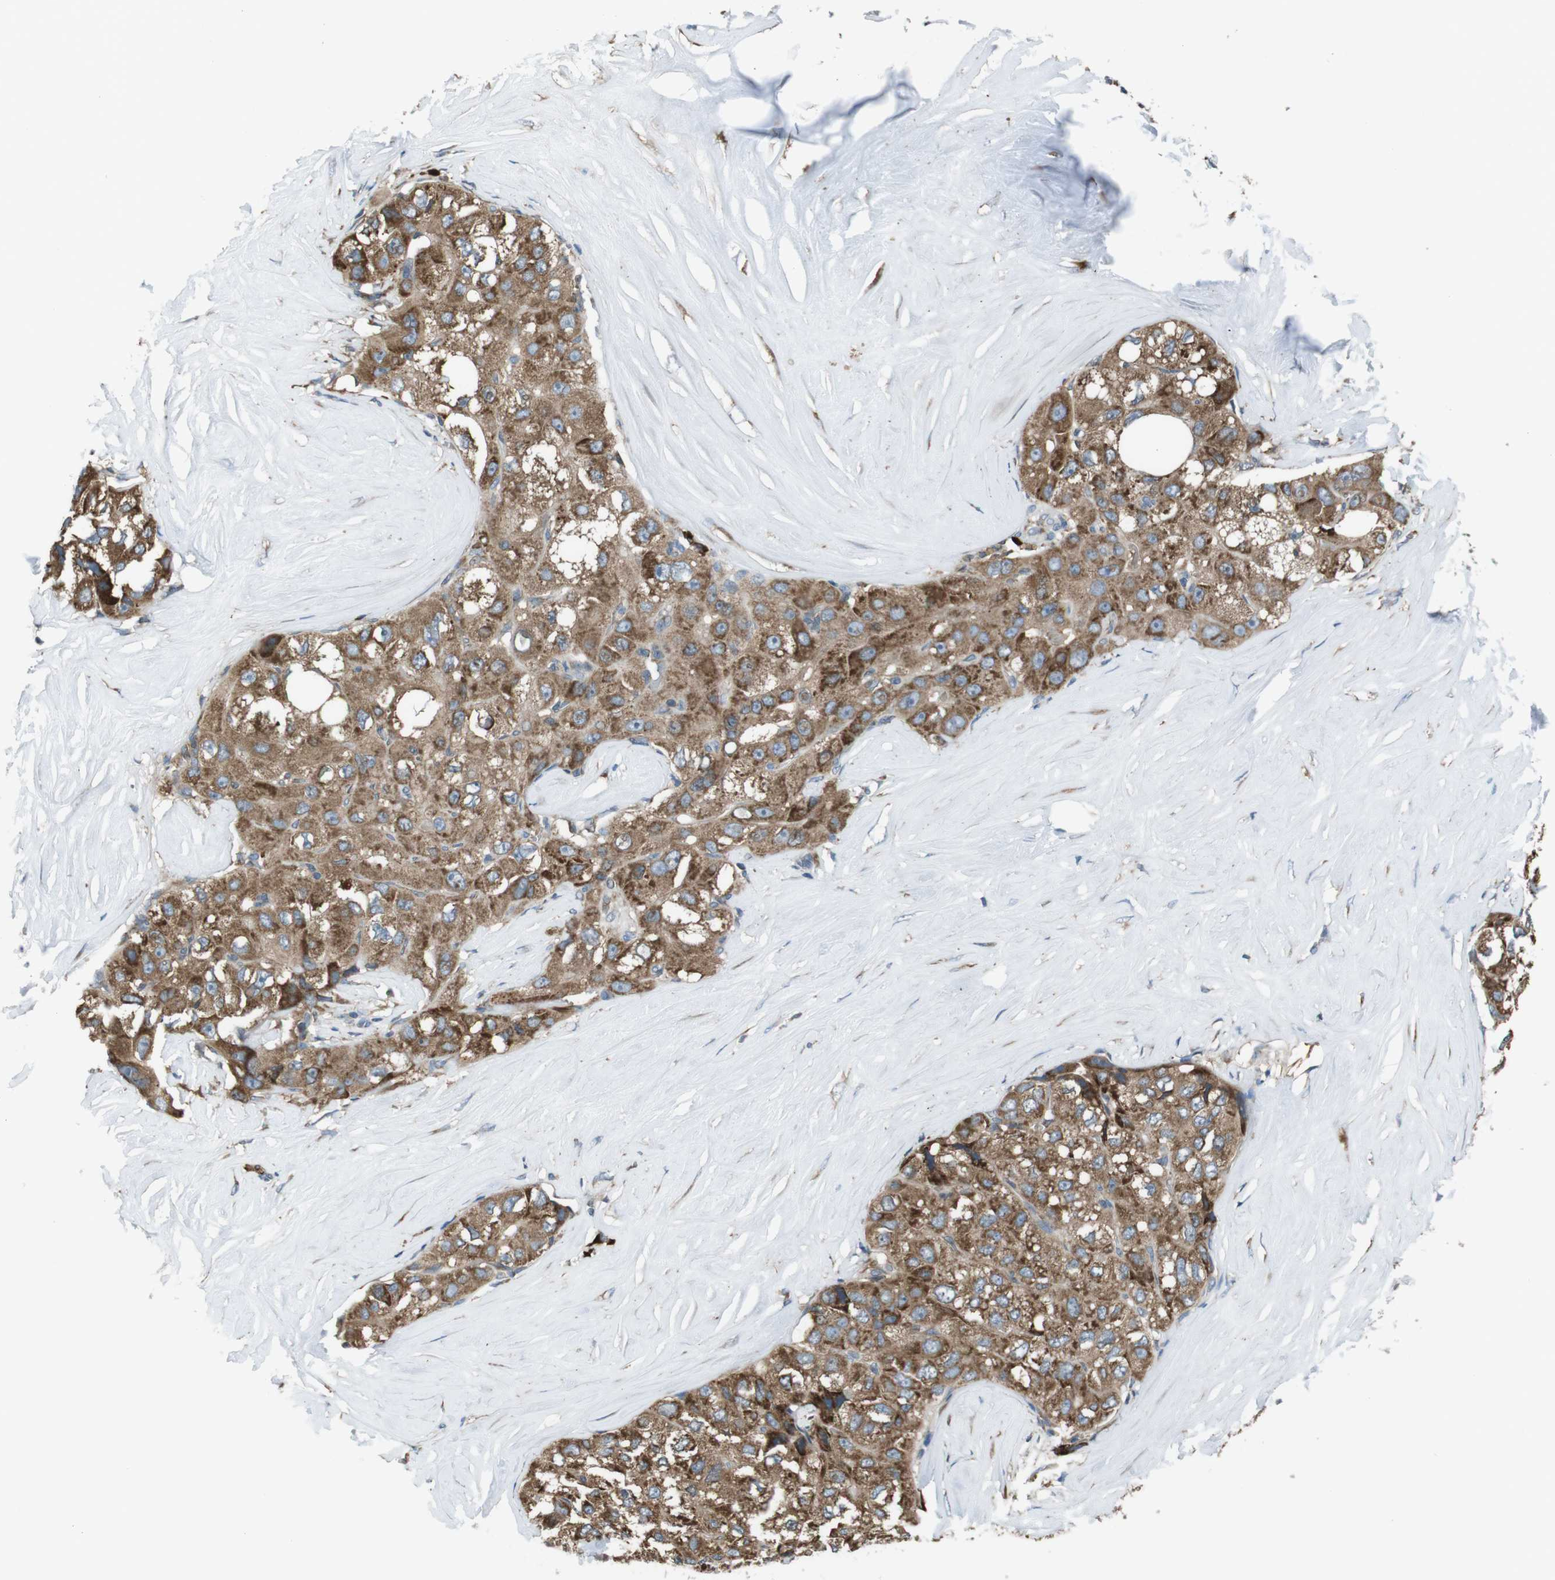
{"staining": {"intensity": "moderate", "quantity": ">75%", "location": "cytoplasmic/membranous"}, "tissue": "liver cancer", "cell_type": "Tumor cells", "image_type": "cancer", "snomed": [{"axis": "morphology", "description": "Carcinoma, Hepatocellular, NOS"}, {"axis": "topography", "description": "Liver"}], "caption": "IHC of liver cancer reveals medium levels of moderate cytoplasmic/membranous positivity in about >75% of tumor cells. (DAB IHC, brown staining for protein, blue staining for nuclei).", "gene": "SSR3", "patient": {"sex": "male", "age": 80}}